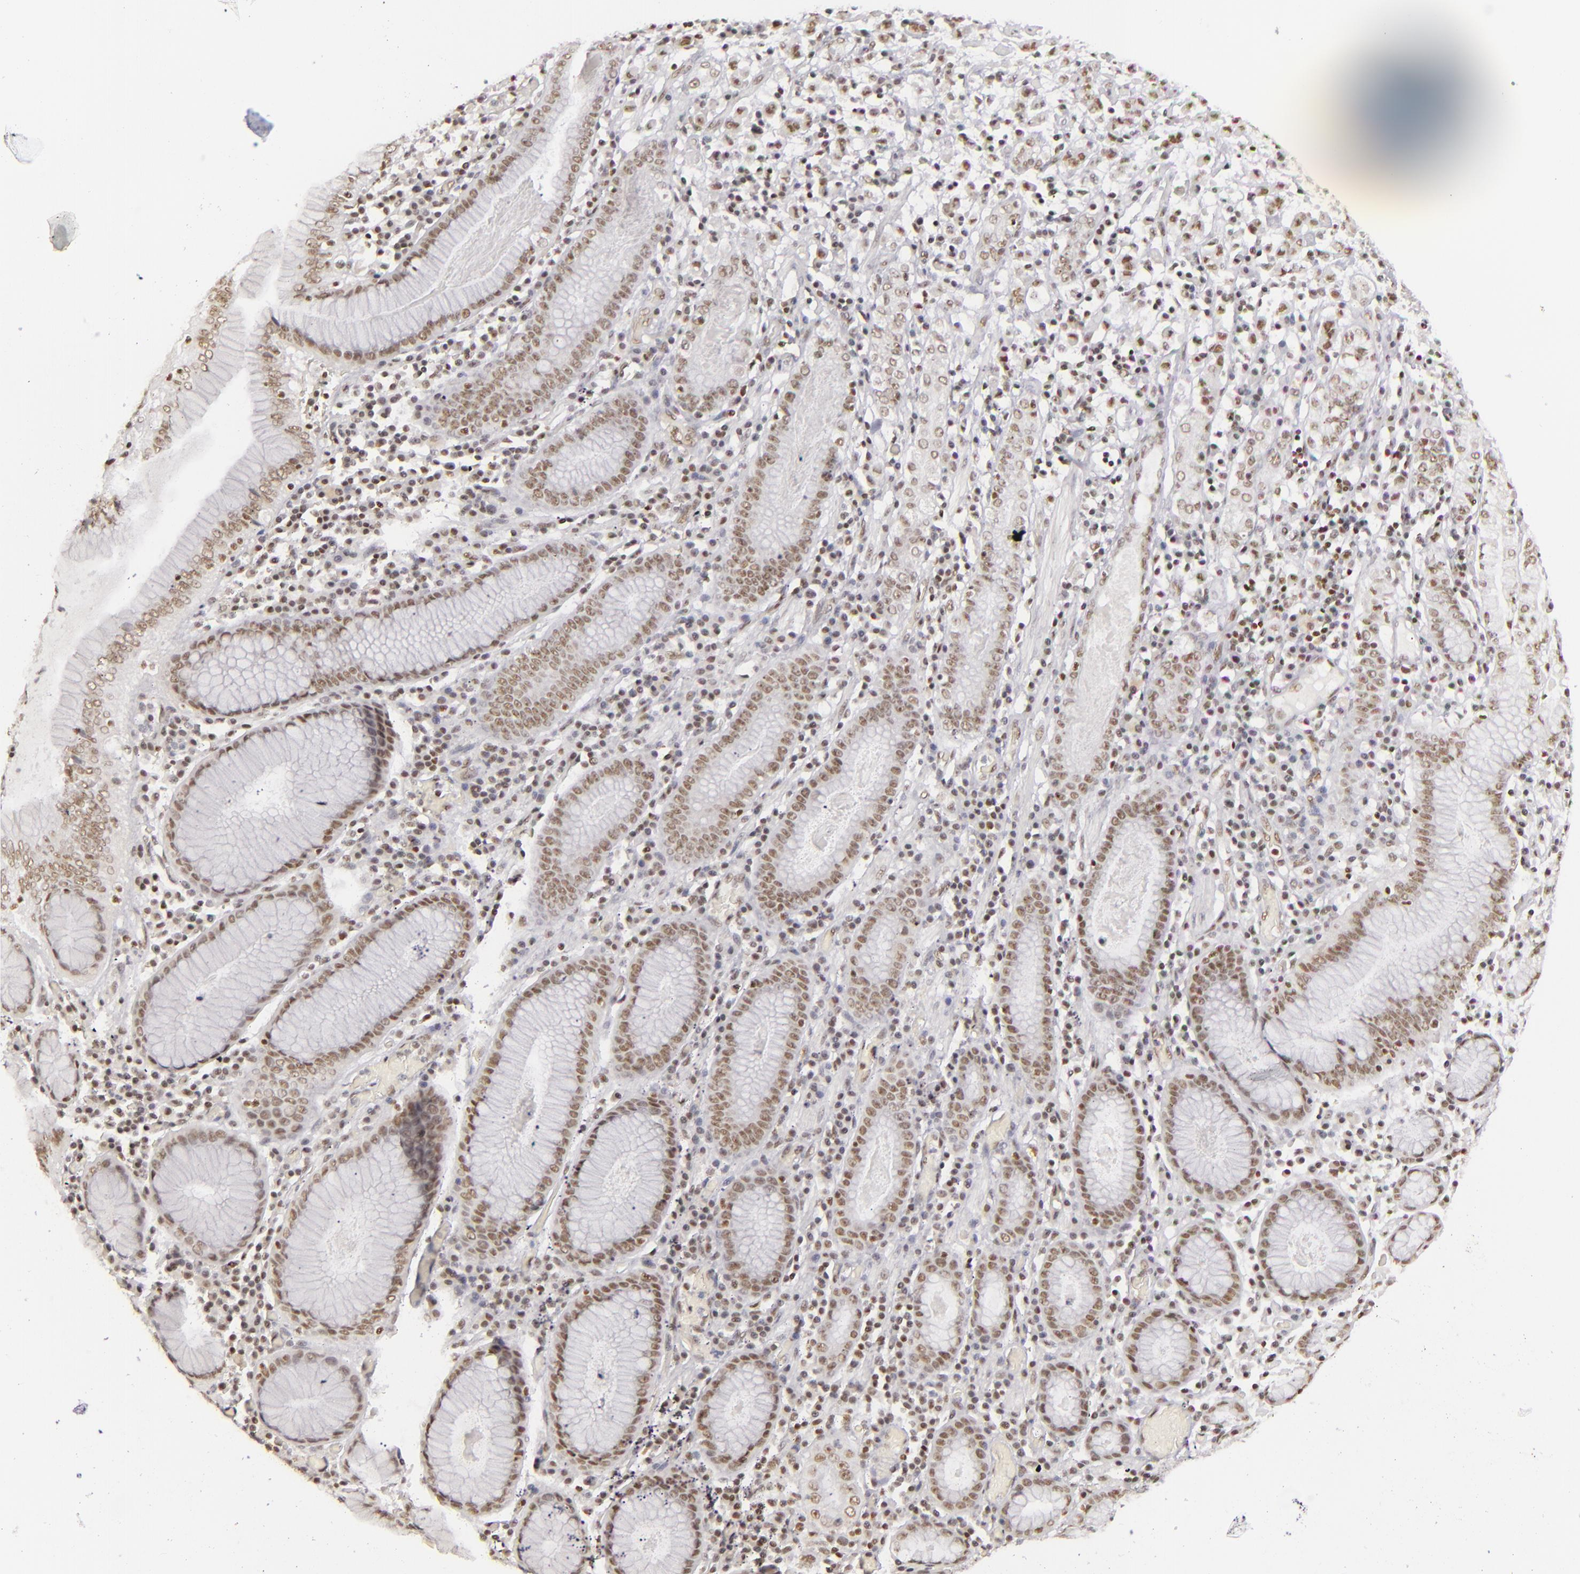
{"staining": {"intensity": "moderate", "quantity": ">75%", "location": "nuclear"}, "tissue": "stomach cancer", "cell_type": "Tumor cells", "image_type": "cancer", "snomed": [{"axis": "morphology", "description": "Adenocarcinoma, NOS"}, {"axis": "topography", "description": "Stomach, lower"}], "caption": "Protein analysis of stomach cancer (adenocarcinoma) tissue displays moderate nuclear positivity in about >75% of tumor cells.", "gene": "DAXX", "patient": {"sex": "male", "age": 88}}